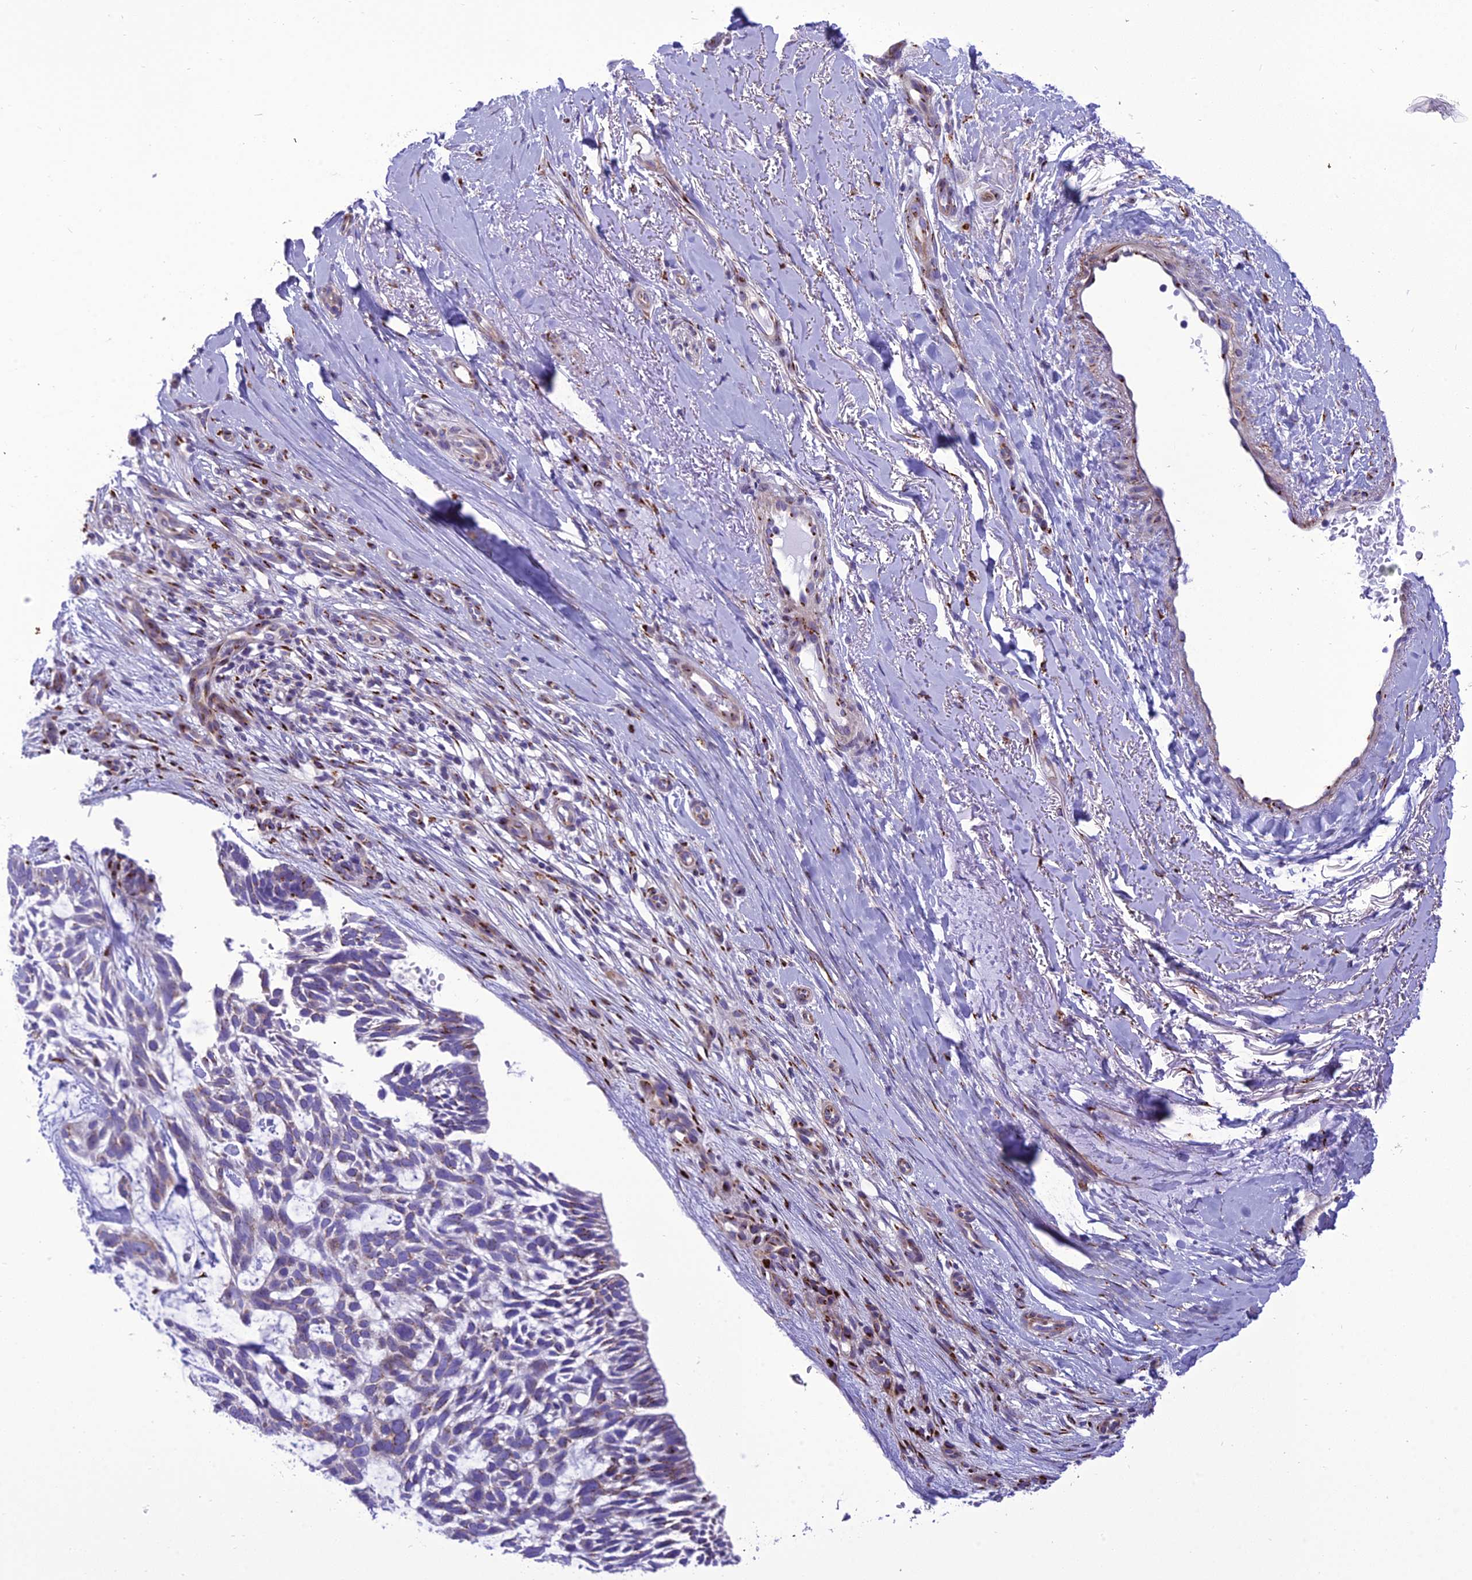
{"staining": {"intensity": "moderate", "quantity": "<25%", "location": "cytoplasmic/membranous"}, "tissue": "skin cancer", "cell_type": "Tumor cells", "image_type": "cancer", "snomed": [{"axis": "morphology", "description": "Basal cell carcinoma"}, {"axis": "topography", "description": "Skin"}], "caption": "Tumor cells demonstrate moderate cytoplasmic/membranous positivity in about <25% of cells in skin cancer (basal cell carcinoma).", "gene": "GOLM2", "patient": {"sex": "male", "age": 88}}